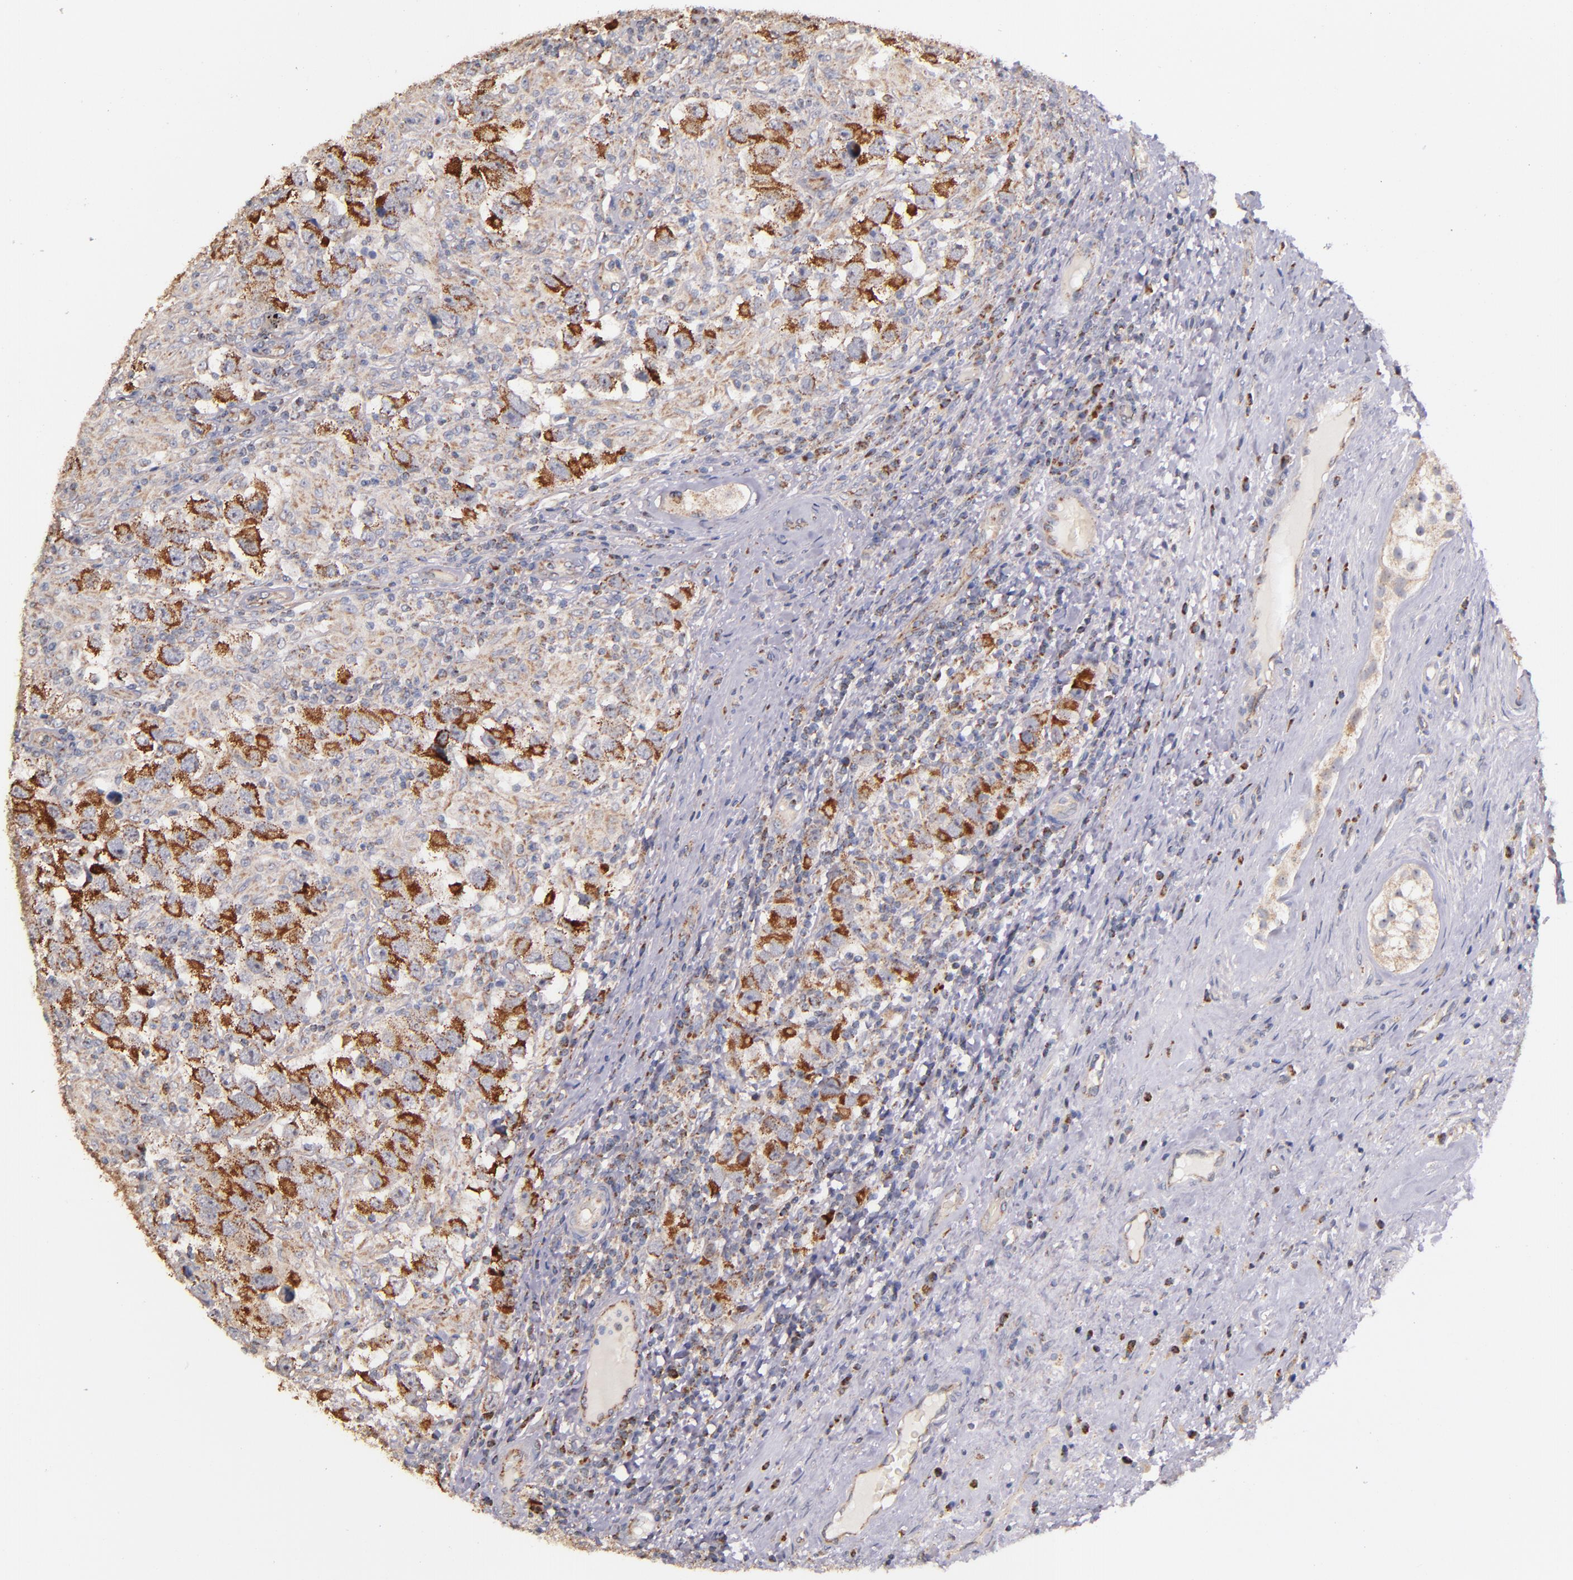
{"staining": {"intensity": "strong", "quantity": ">75%", "location": "cytoplasmic/membranous"}, "tissue": "testis cancer", "cell_type": "Tumor cells", "image_type": "cancer", "snomed": [{"axis": "morphology", "description": "Carcinoma, Embryonal, NOS"}, {"axis": "topography", "description": "Testis"}], "caption": "Protein staining shows strong cytoplasmic/membranous staining in about >75% of tumor cells in testis cancer (embryonal carcinoma).", "gene": "SHC1", "patient": {"sex": "male", "age": 21}}